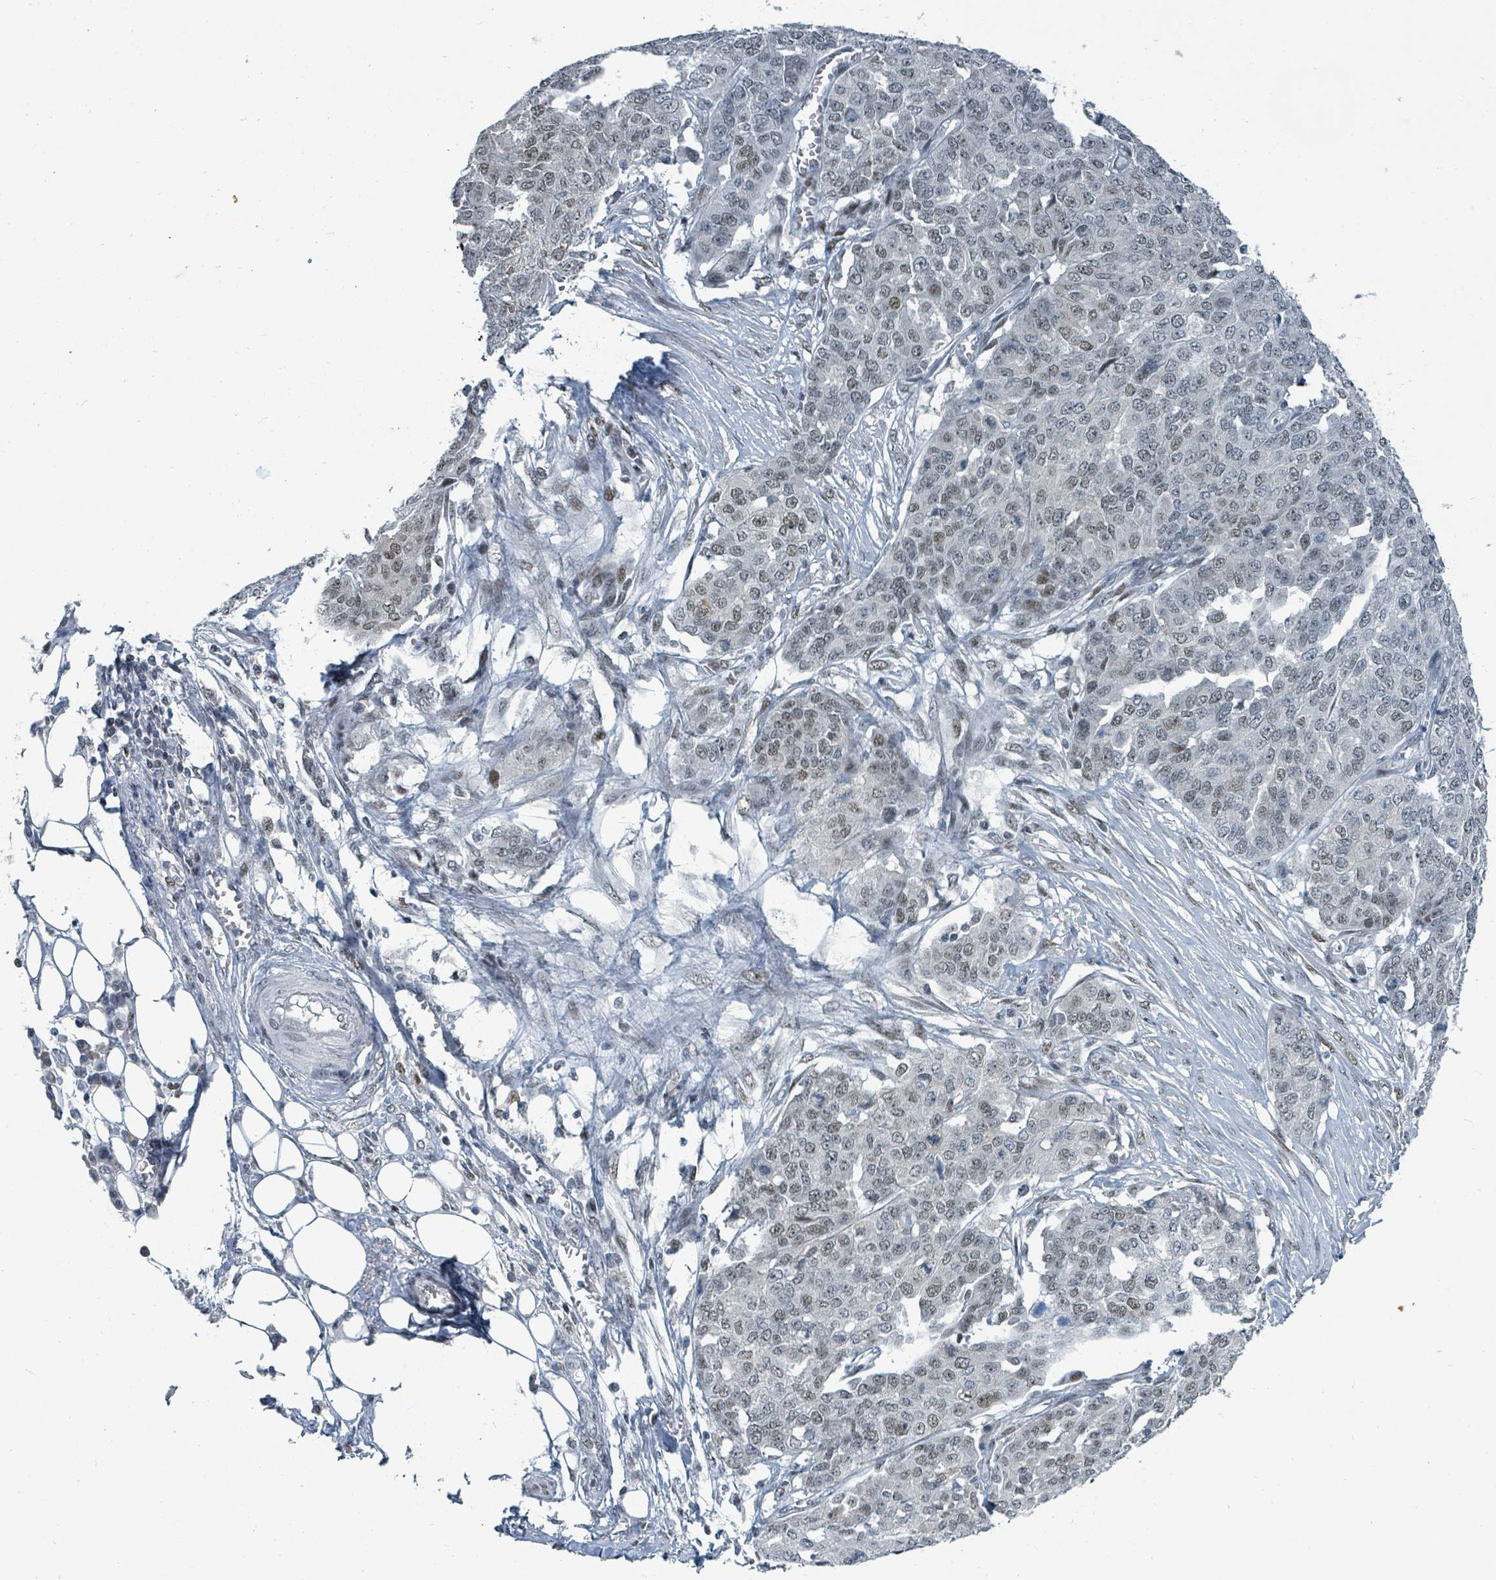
{"staining": {"intensity": "weak", "quantity": "25%-75%", "location": "nuclear"}, "tissue": "ovarian cancer", "cell_type": "Tumor cells", "image_type": "cancer", "snomed": [{"axis": "morphology", "description": "Cystadenocarcinoma, serous, NOS"}, {"axis": "topography", "description": "Soft tissue"}, {"axis": "topography", "description": "Ovary"}], "caption": "Immunohistochemistry staining of ovarian cancer (serous cystadenocarcinoma), which exhibits low levels of weak nuclear staining in approximately 25%-75% of tumor cells indicating weak nuclear protein expression. The staining was performed using DAB (brown) for protein detection and nuclei were counterstained in hematoxylin (blue).", "gene": "UCK1", "patient": {"sex": "female", "age": 57}}